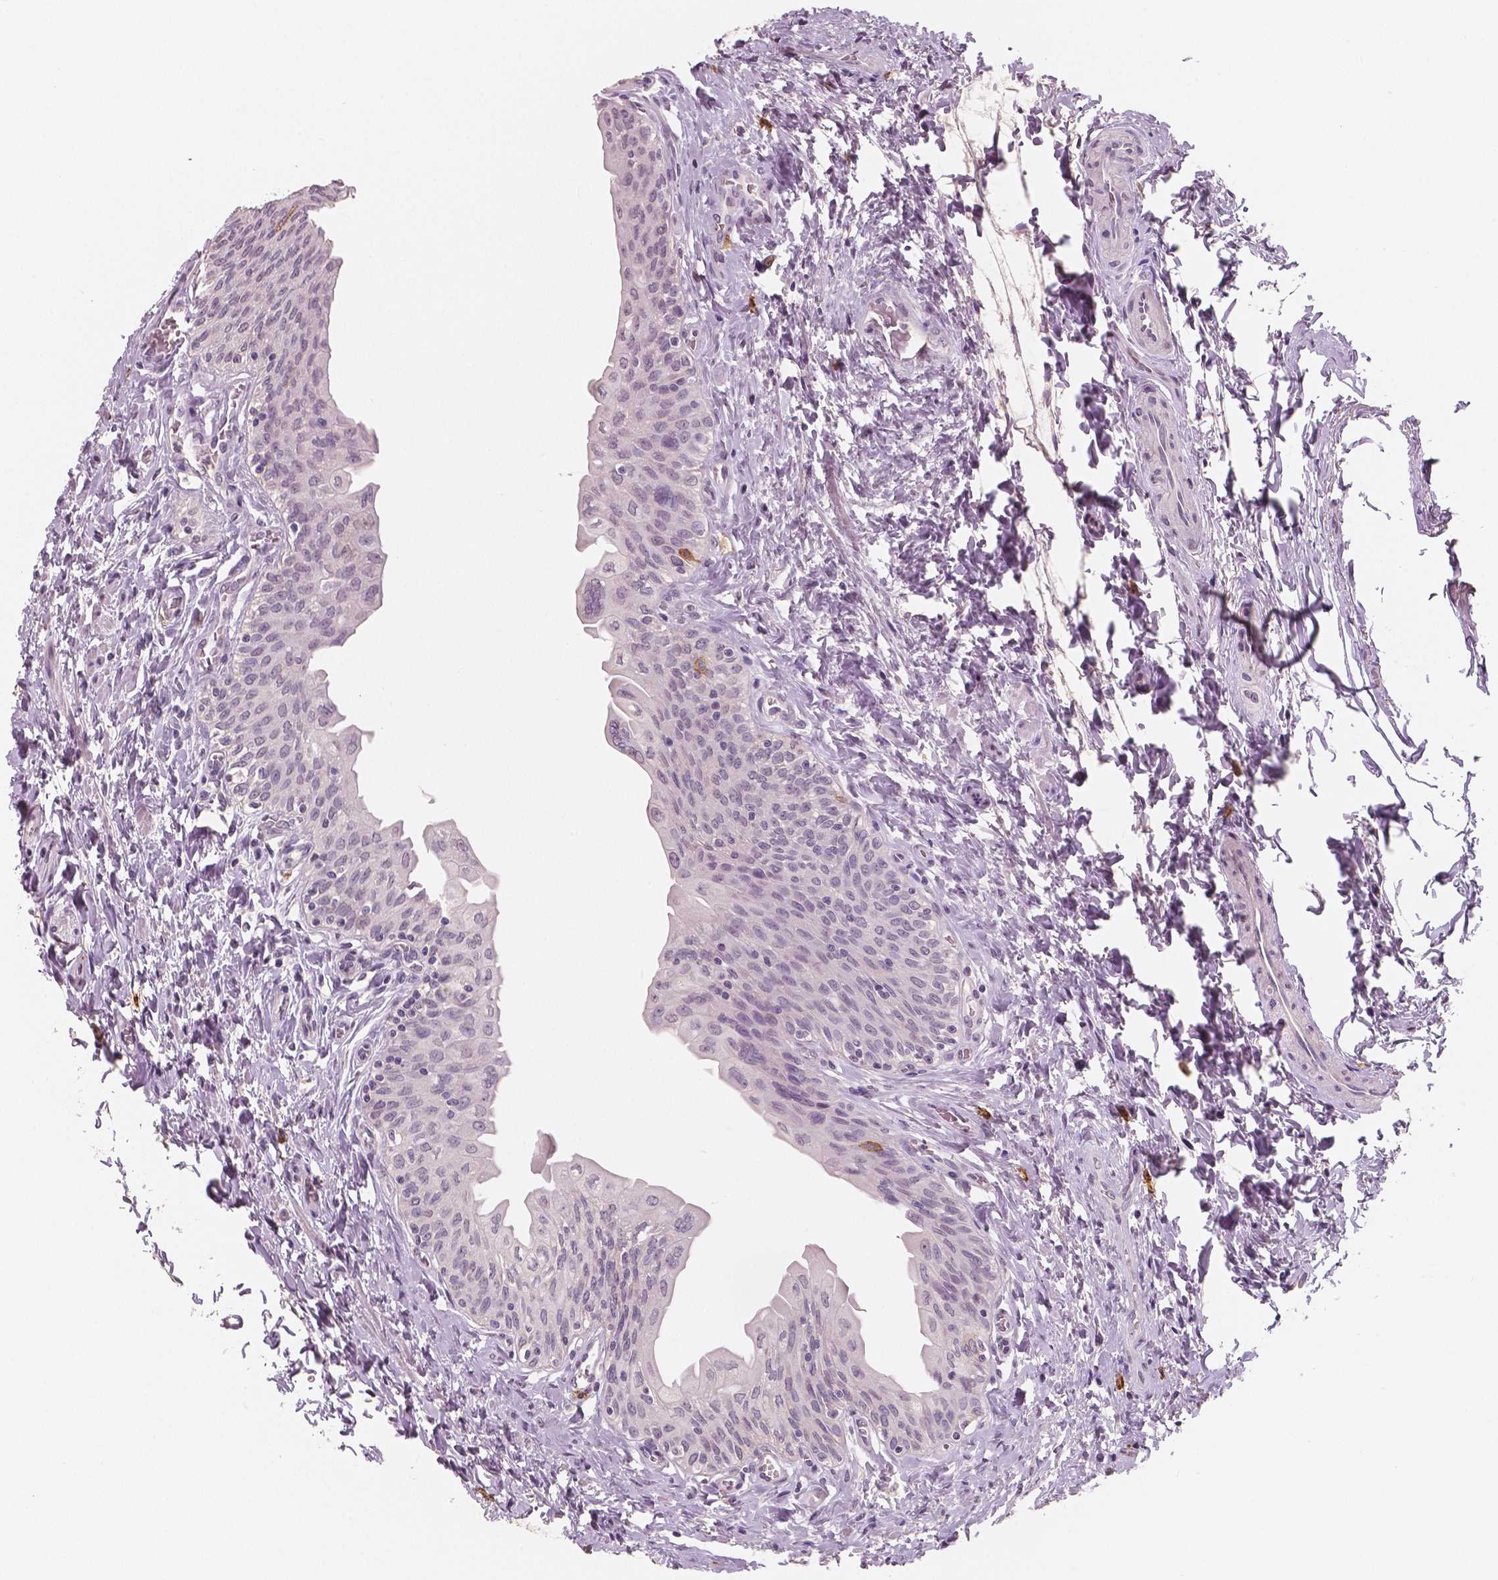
{"staining": {"intensity": "negative", "quantity": "none", "location": "none"}, "tissue": "urinary bladder", "cell_type": "Urothelial cells", "image_type": "normal", "snomed": [{"axis": "morphology", "description": "Normal tissue, NOS"}, {"axis": "topography", "description": "Urinary bladder"}], "caption": "This micrograph is of normal urinary bladder stained with immunohistochemistry (IHC) to label a protein in brown with the nuclei are counter-stained blue. There is no staining in urothelial cells.", "gene": "KIT", "patient": {"sex": "male", "age": 56}}